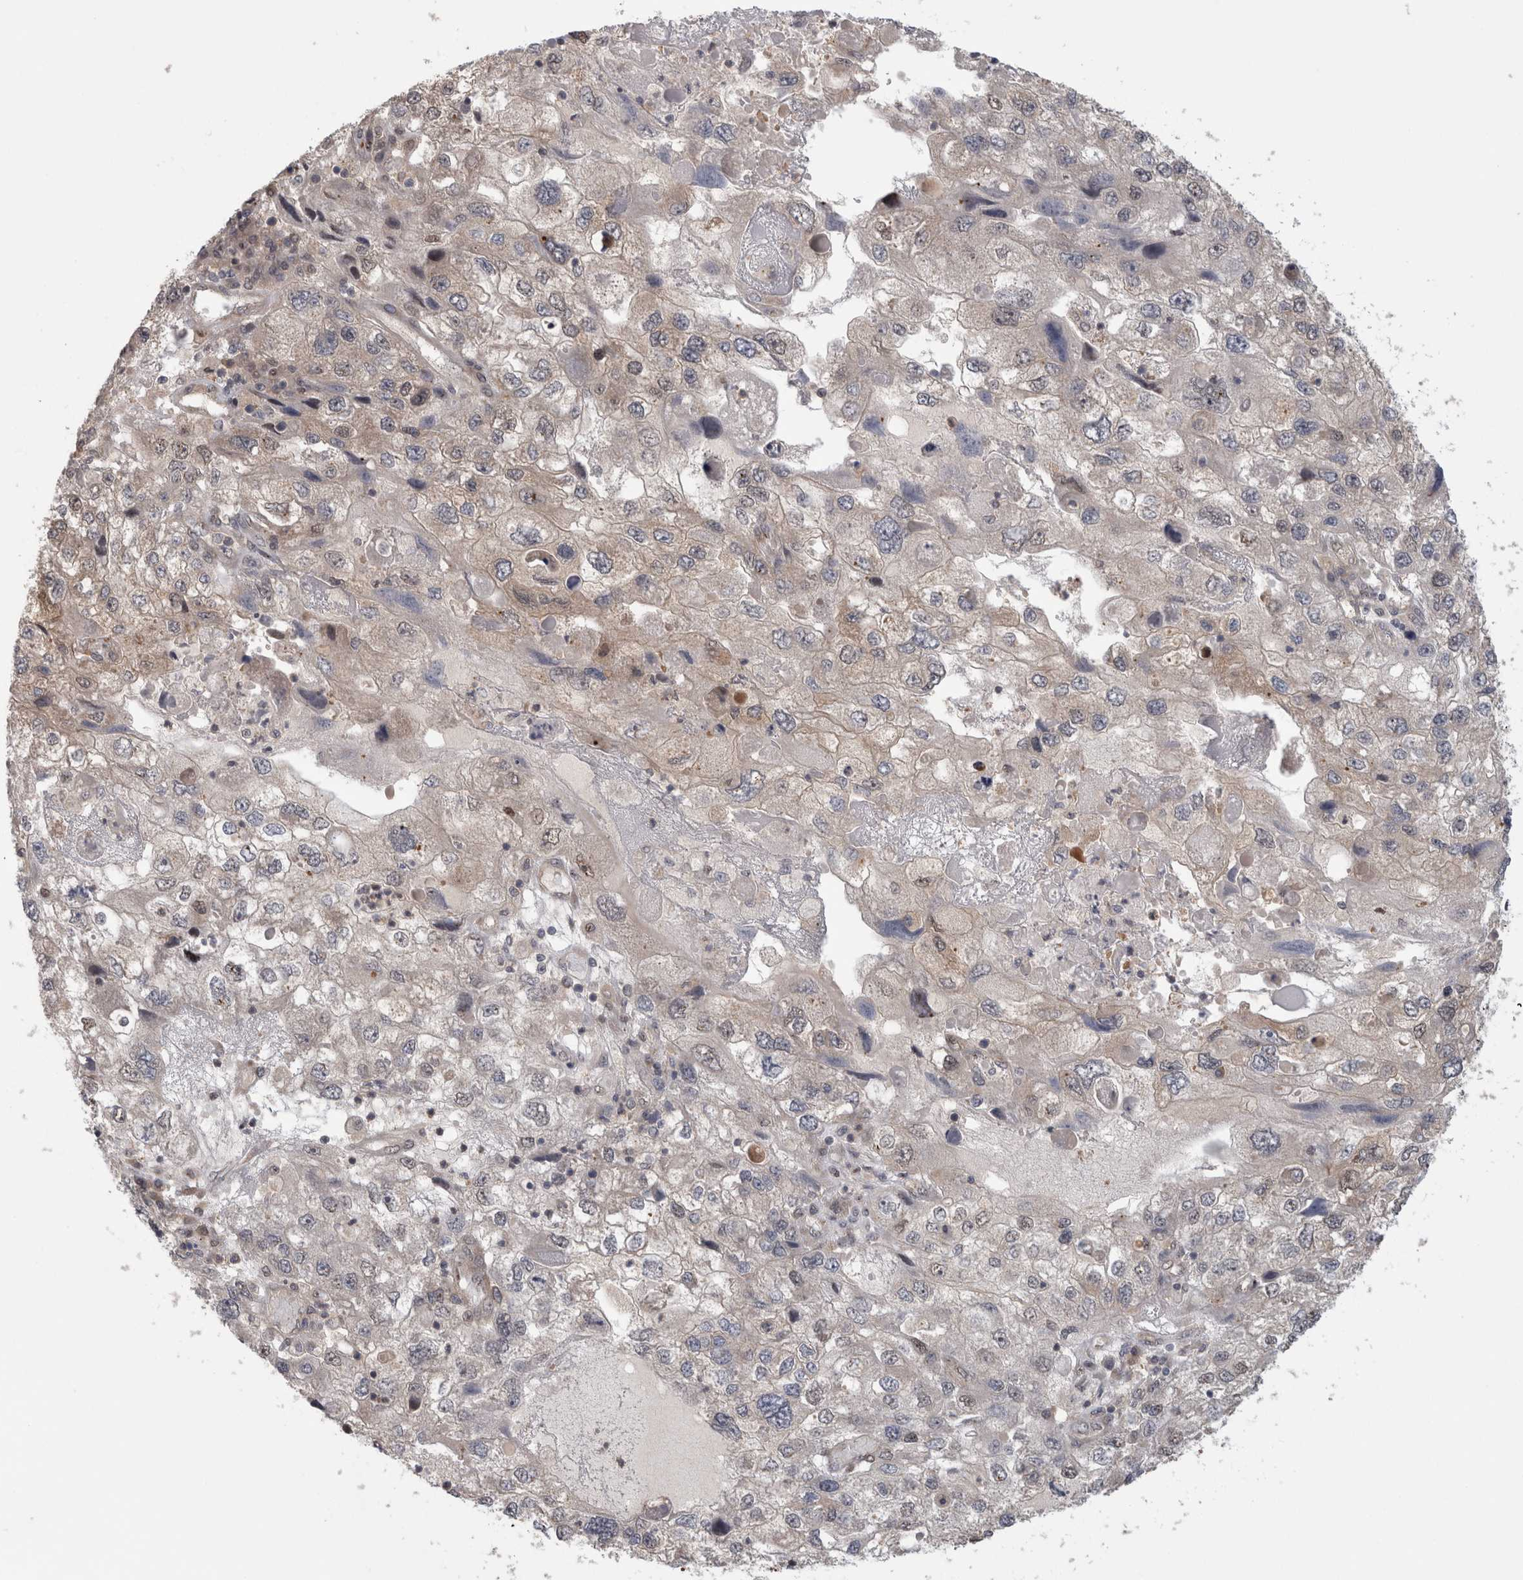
{"staining": {"intensity": "moderate", "quantity": "<25%", "location": "nuclear"}, "tissue": "endometrial cancer", "cell_type": "Tumor cells", "image_type": "cancer", "snomed": [{"axis": "morphology", "description": "Adenocarcinoma, NOS"}, {"axis": "topography", "description": "Endometrium"}], "caption": "Immunohistochemical staining of adenocarcinoma (endometrial) displays low levels of moderate nuclear protein staining in approximately <25% of tumor cells. Immunohistochemistry stains the protein in brown and the nuclei are stained blue.", "gene": "PIGP", "patient": {"sex": "female", "age": 49}}